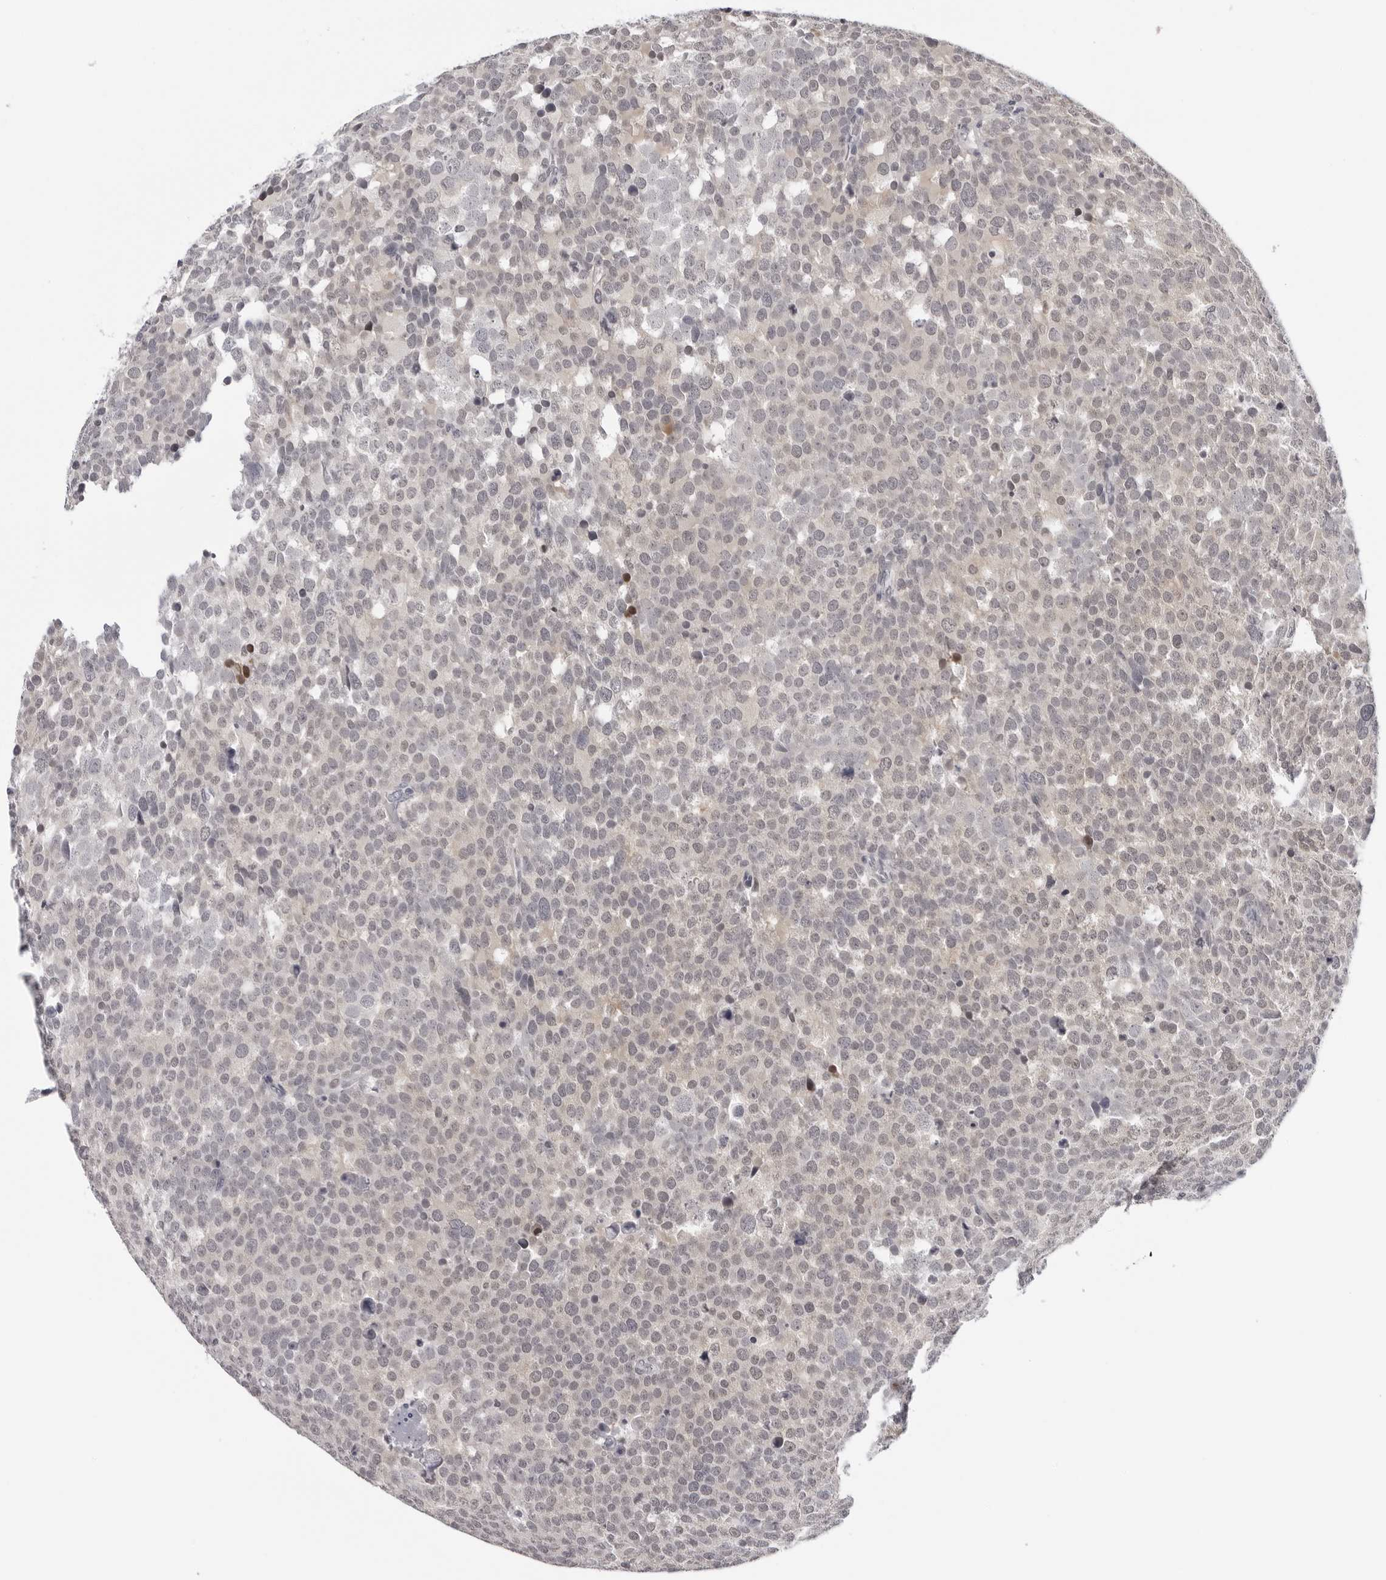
{"staining": {"intensity": "negative", "quantity": "none", "location": "none"}, "tissue": "testis cancer", "cell_type": "Tumor cells", "image_type": "cancer", "snomed": [{"axis": "morphology", "description": "Seminoma, NOS"}, {"axis": "topography", "description": "Testis"}], "caption": "Protein analysis of testis seminoma exhibits no significant positivity in tumor cells. The staining was performed using DAB (3,3'-diaminobenzidine) to visualize the protein expression in brown, while the nuclei were stained in blue with hematoxylin (Magnification: 20x).", "gene": "PRUNE1", "patient": {"sex": "male", "age": 71}}